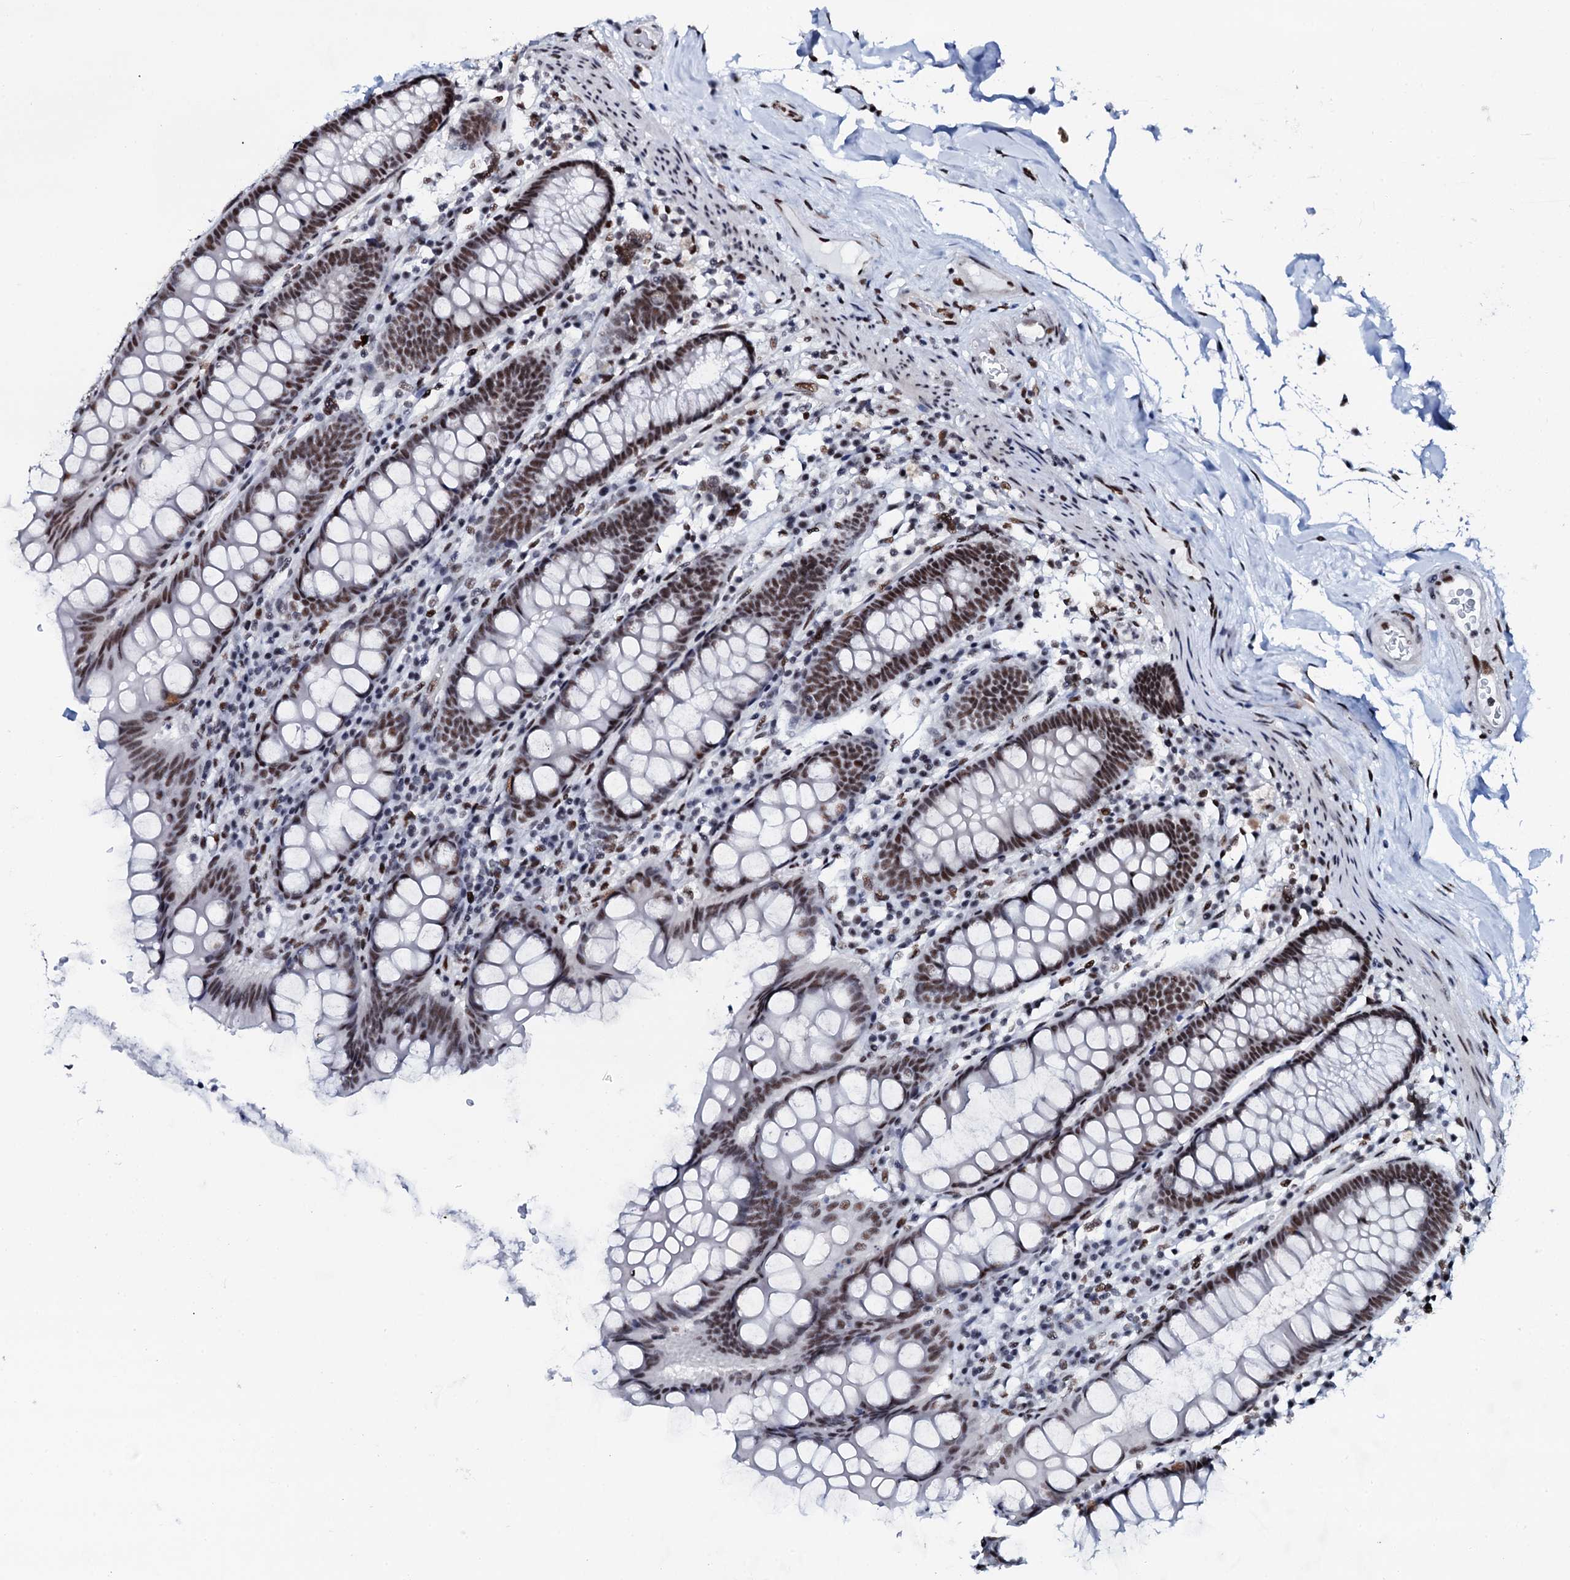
{"staining": {"intensity": "strong", "quantity": ">75%", "location": "nuclear"}, "tissue": "colon", "cell_type": "Endothelial cells", "image_type": "normal", "snomed": [{"axis": "morphology", "description": "Normal tissue, NOS"}, {"axis": "topography", "description": "Colon"}], "caption": "Endothelial cells reveal high levels of strong nuclear staining in approximately >75% of cells in benign colon.", "gene": "NKAPD1", "patient": {"sex": "female", "age": 79}}